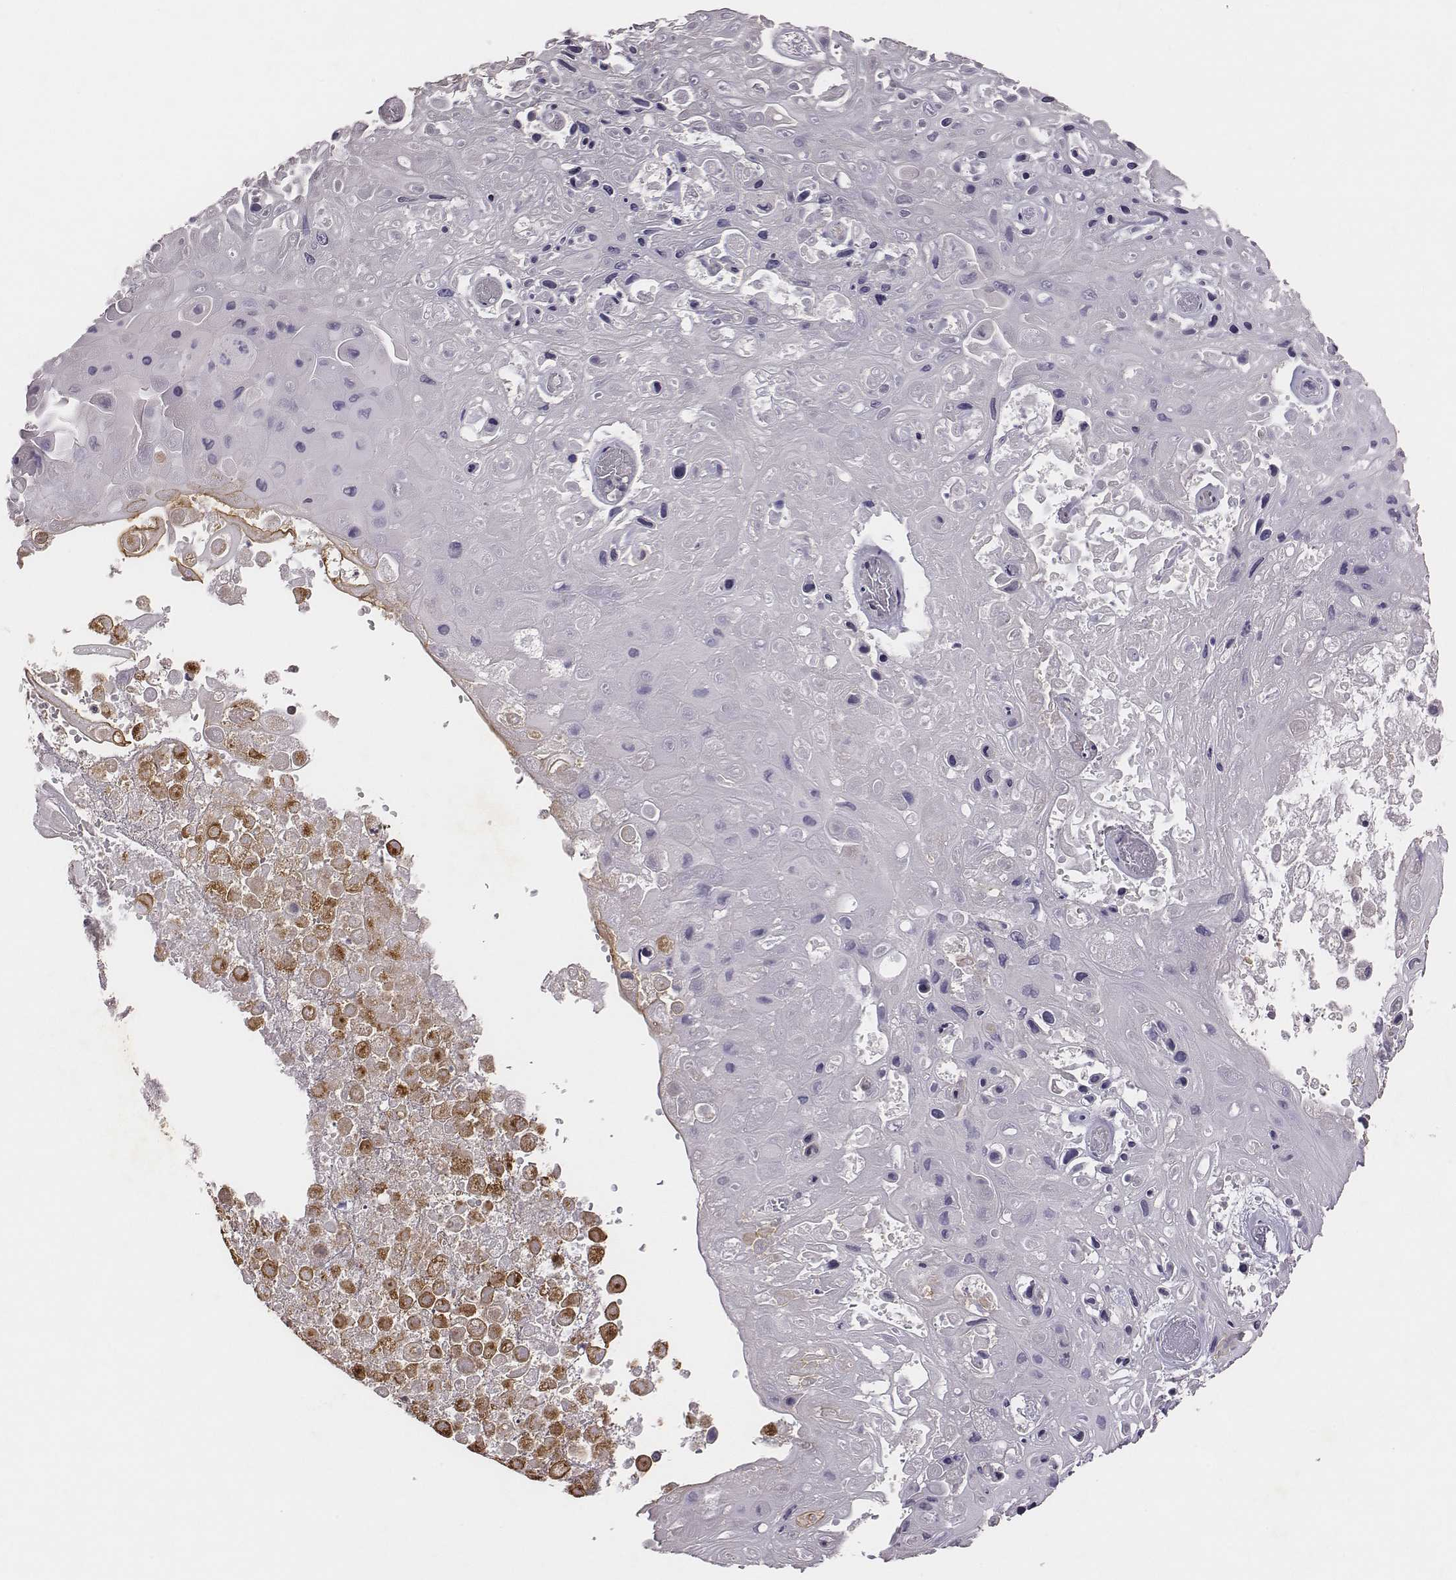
{"staining": {"intensity": "negative", "quantity": "none", "location": "none"}, "tissue": "skin cancer", "cell_type": "Tumor cells", "image_type": "cancer", "snomed": [{"axis": "morphology", "description": "Squamous cell carcinoma, NOS"}, {"axis": "topography", "description": "Skin"}], "caption": "IHC of skin squamous cell carcinoma demonstrates no expression in tumor cells. (DAB immunohistochemistry (IHC) visualized using brightfield microscopy, high magnification).", "gene": "SCARF1", "patient": {"sex": "male", "age": 82}}